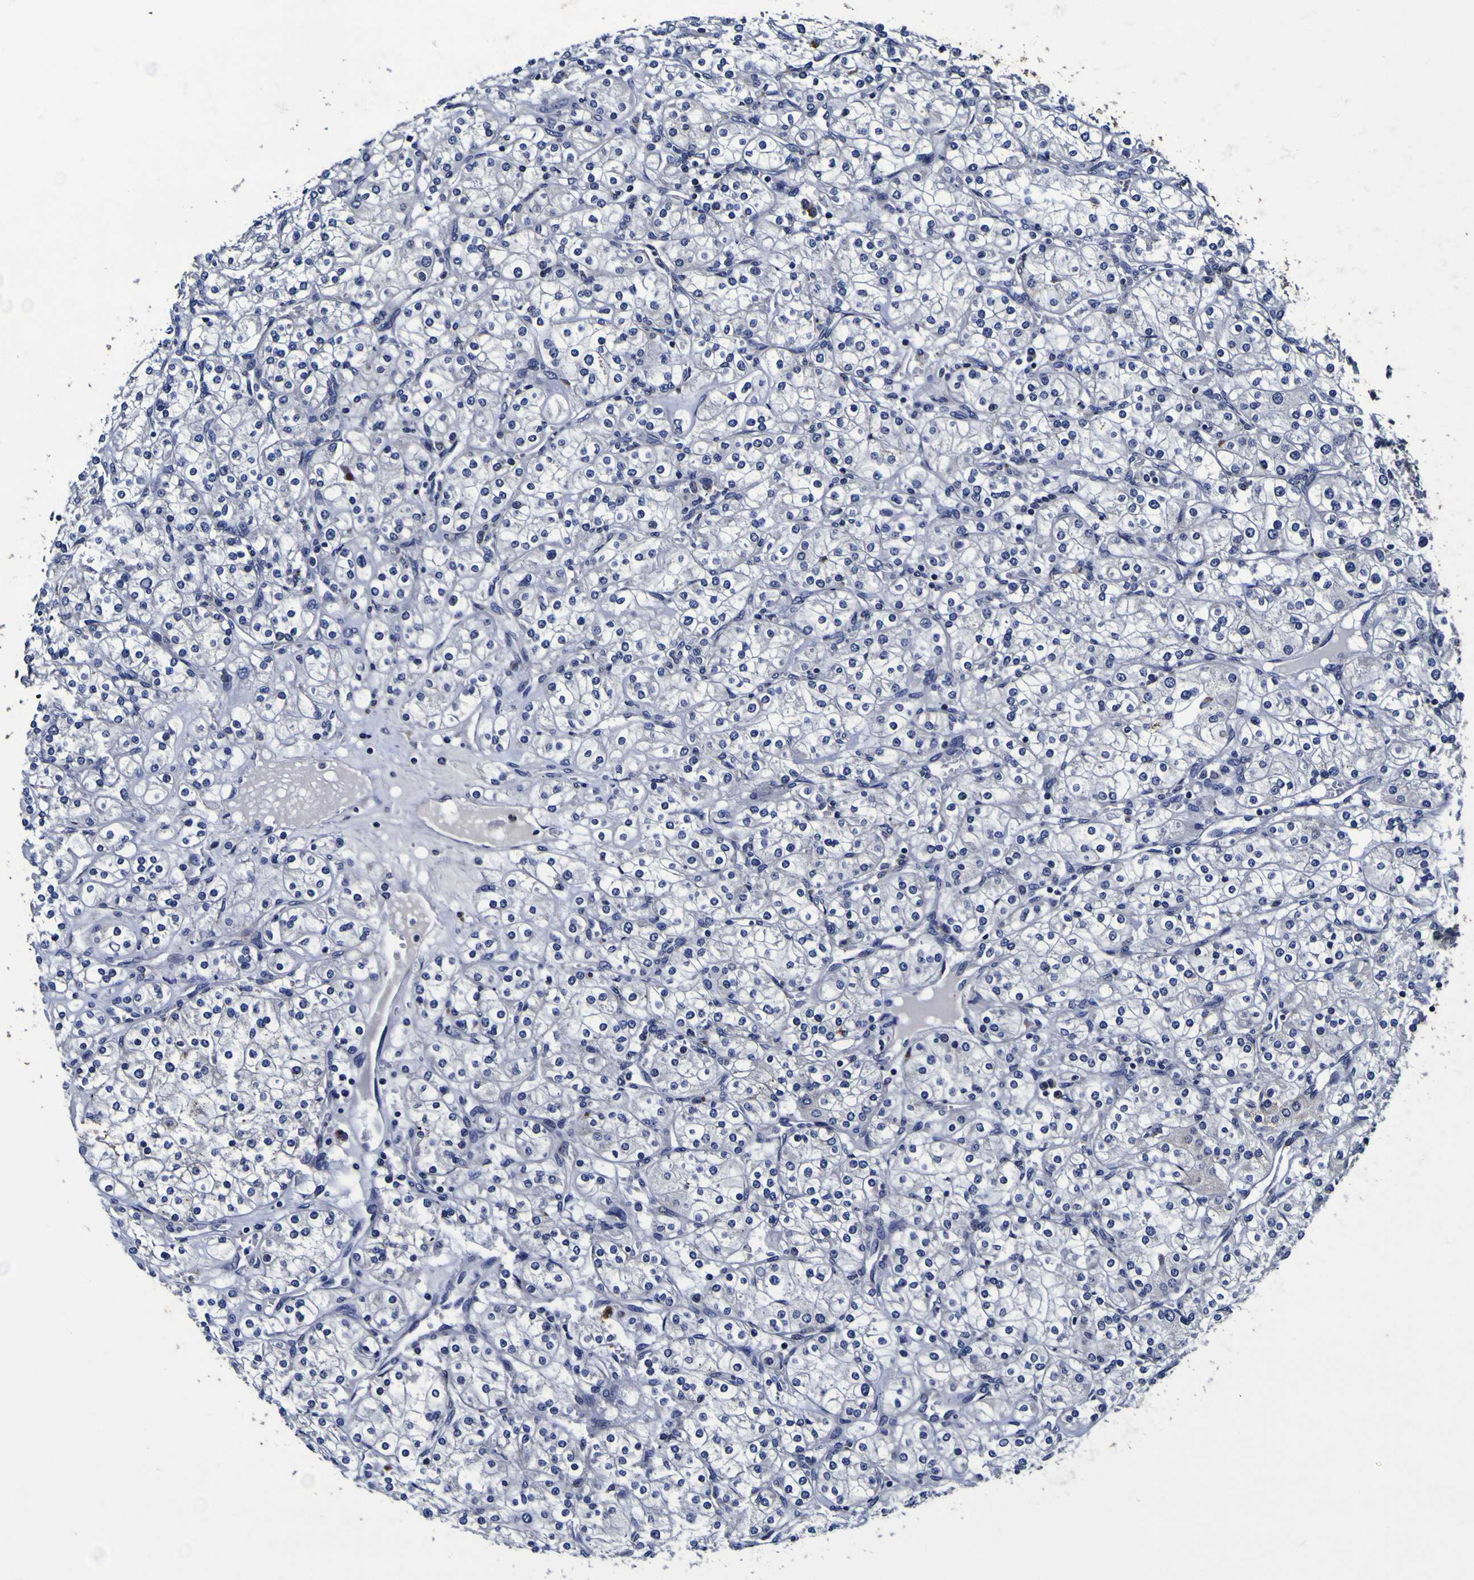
{"staining": {"intensity": "negative", "quantity": "none", "location": "none"}, "tissue": "renal cancer", "cell_type": "Tumor cells", "image_type": "cancer", "snomed": [{"axis": "morphology", "description": "Adenocarcinoma, NOS"}, {"axis": "topography", "description": "Kidney"}], "caption": "Immunohistochemistry (IHC) of renal adenocarcinoma shows no staining in tumor cells.", "gene": "PANK4", "patient": {"sex": "male", "age": 77}}